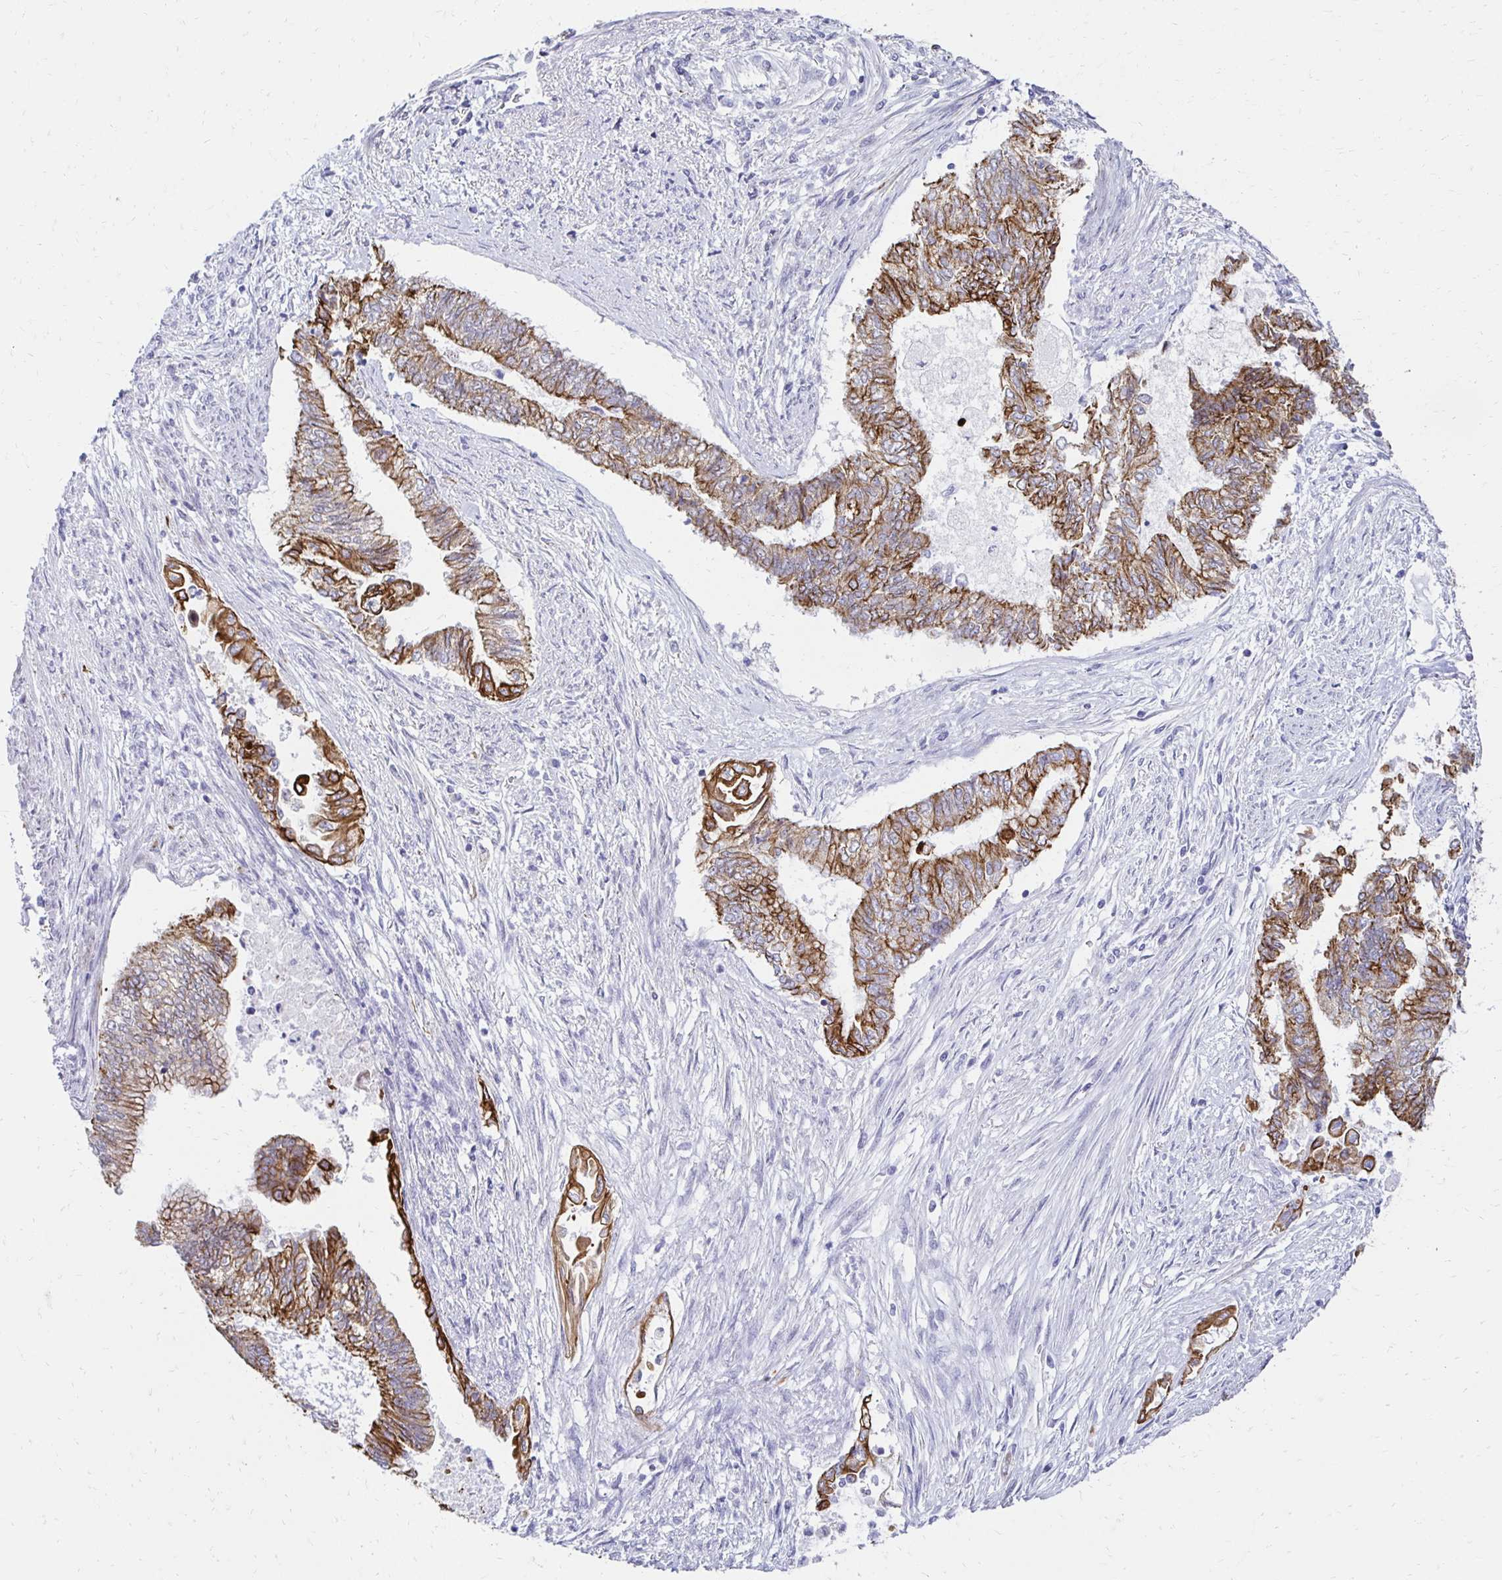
{"staining": {"intensity": "moderate", "quantity": "25%-75%", "location": "cytoplasmic/membranous"}, "tissue": "endometrial cancer", "cell_type": "Tumor cells", "image_type": "cancer", "snomed": [{"axis": "morphology", "description": "Adenocarcinoma, NOS"}, {"axis": "topography", "description": "Endometrium"}], "caption": "An immunohistochemistry (IHC) photomicrograph of neoplastic tissue is shown. Protein staining in brown highlights moderate cytoplasmic/membranous positivity in adenocarcinoma (endometrial) within tumor cells. (IHC, brightfield microscopy, high magnification).", "gene": "C1QTNF2", "patient": {"sex": "female", "age": 65}}